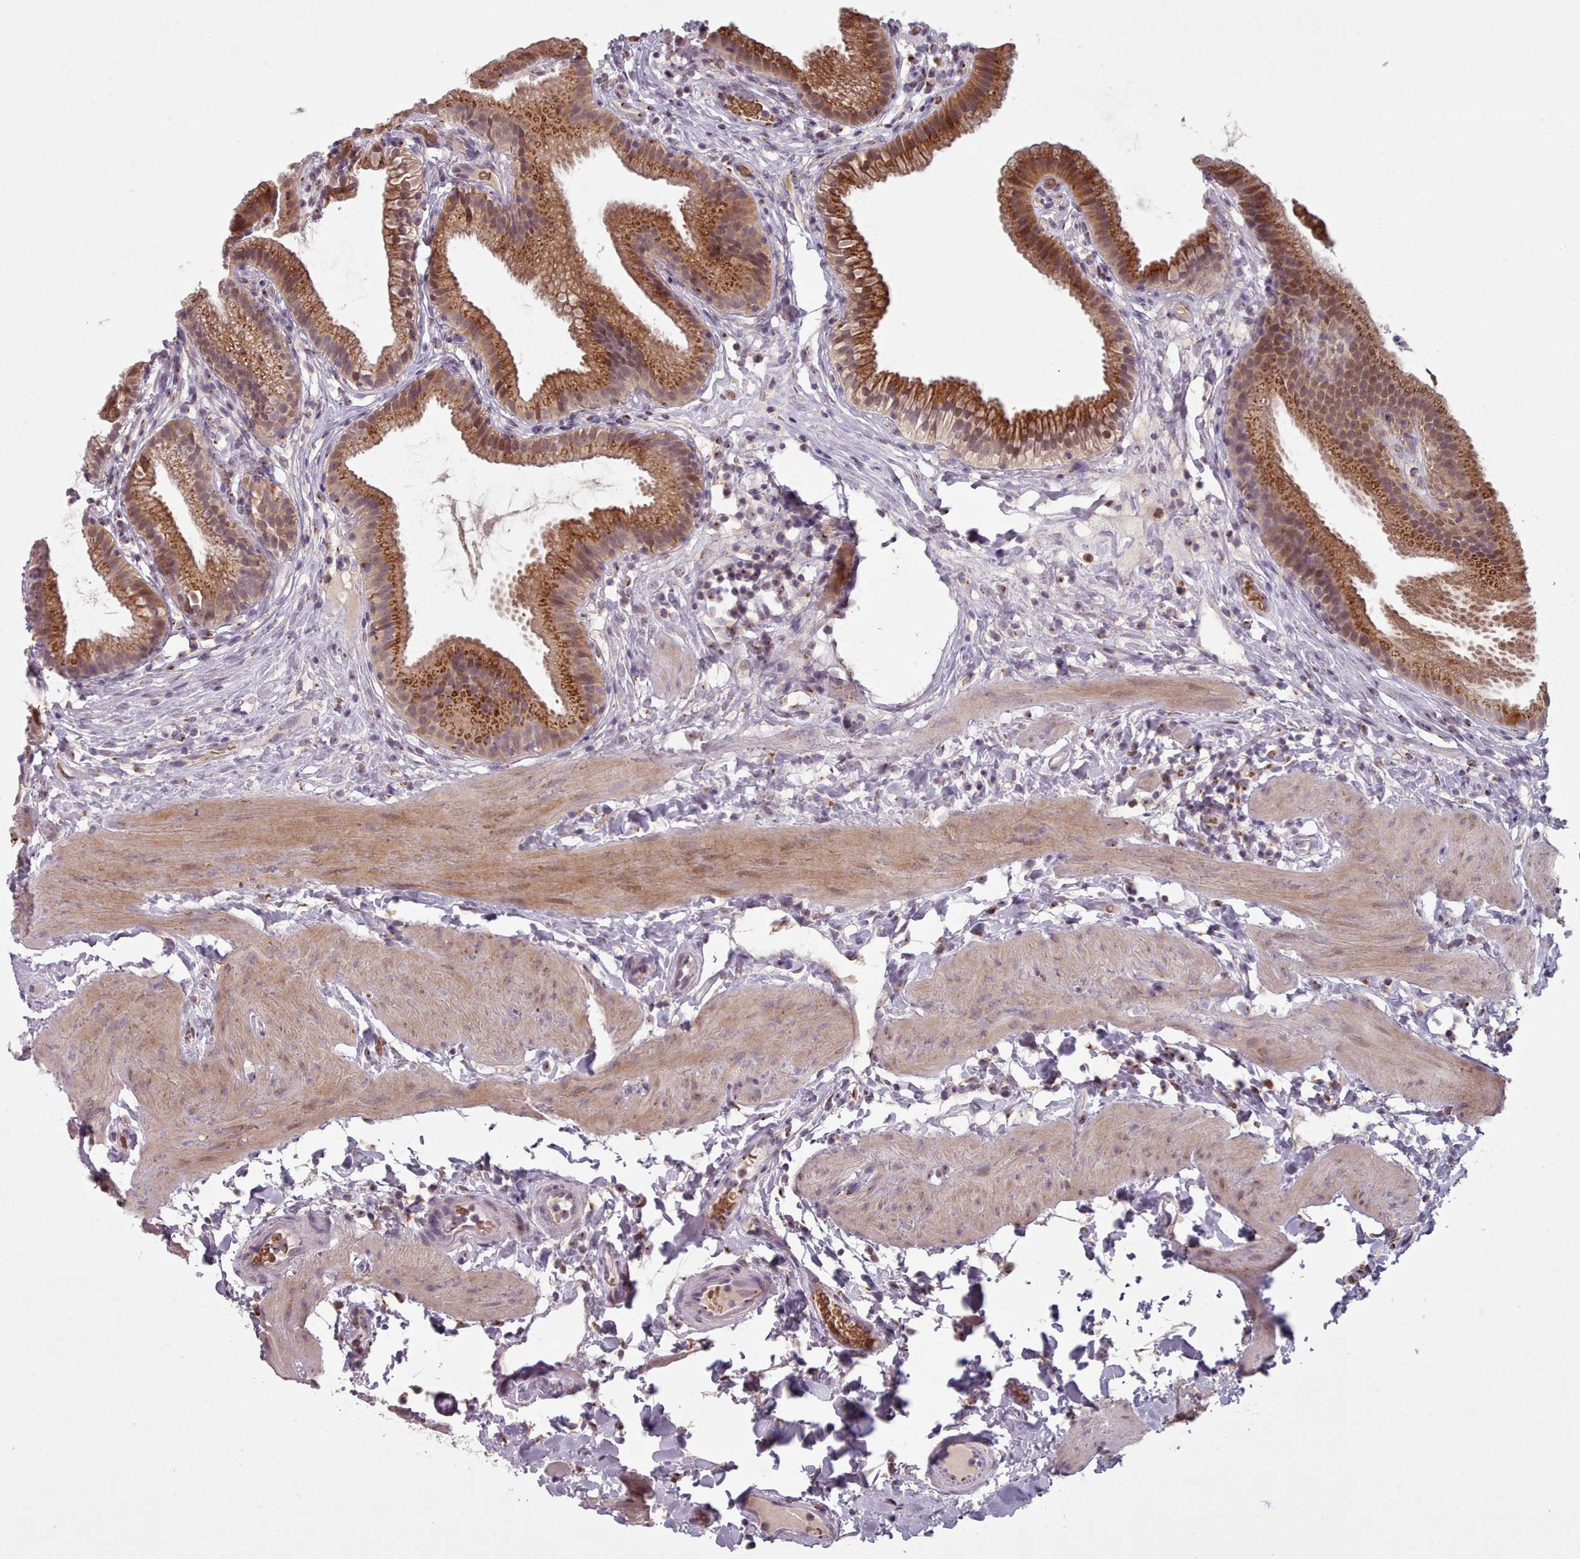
{"staining": {"intensity": "strong", "quantity": ">75%", "location": "cytoplasmic/membranous"}, "tissue": "gallbladder", "cell_type": "Glandular cells", "image_type": "normal", "snomed": [{"axis": "morphology", "description": "Normal tissue, NOS"}, {"axis": "topography", "description": "Gallbladder"}], "caption": "The immunohistochemical stain highlights strong cytoplasmic/membranous staining in glandular cells of normal gallbladder.", "gene": "MAN1B1", "patient": {"sex": "female", "age": 46}}